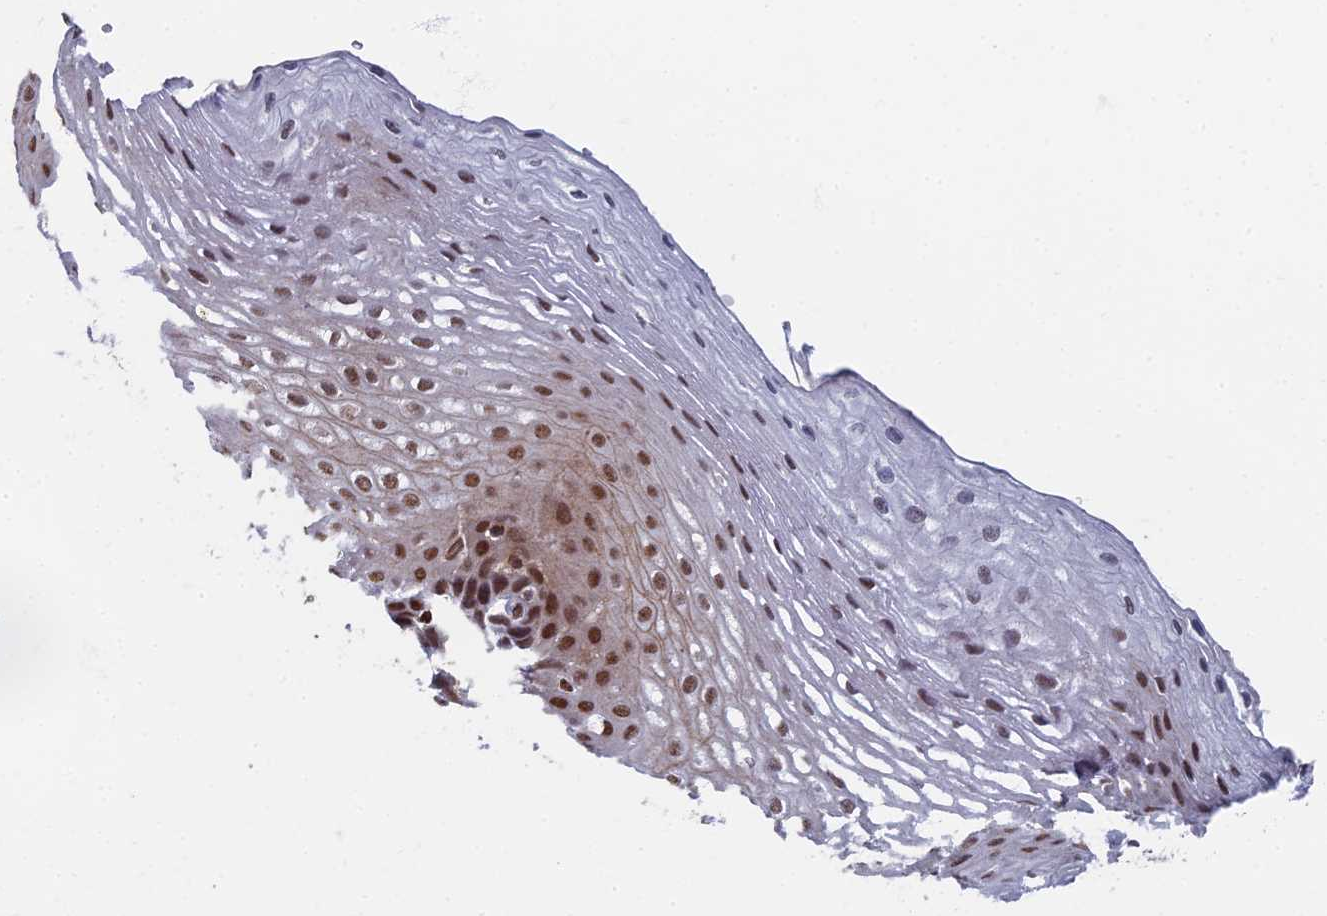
{"staining": {"intensity": "moderate", "quantity": ">75%", "location": "nuclear"}, "tissue": "esophagus", "cell_type": "Squamous epithelial cells", "image_type": "normal", "snomed": [{"axis": "morphology", "description": "Normal tissue, NOS"}, {"axis": "topography", "description": "Esophagus"}], "caption": "Moderate nuclear protein positivity is appreciated in about >75% of squamous epithelial cells in esophagus. The staining was performed using DAB (3,3'-diaminobenzidine), with brown indicating positive protein expression. Nuclei are stained blue with hematoxylin.", "gene": "TAF13", "patient": {"sex": "female", "age": 66}}